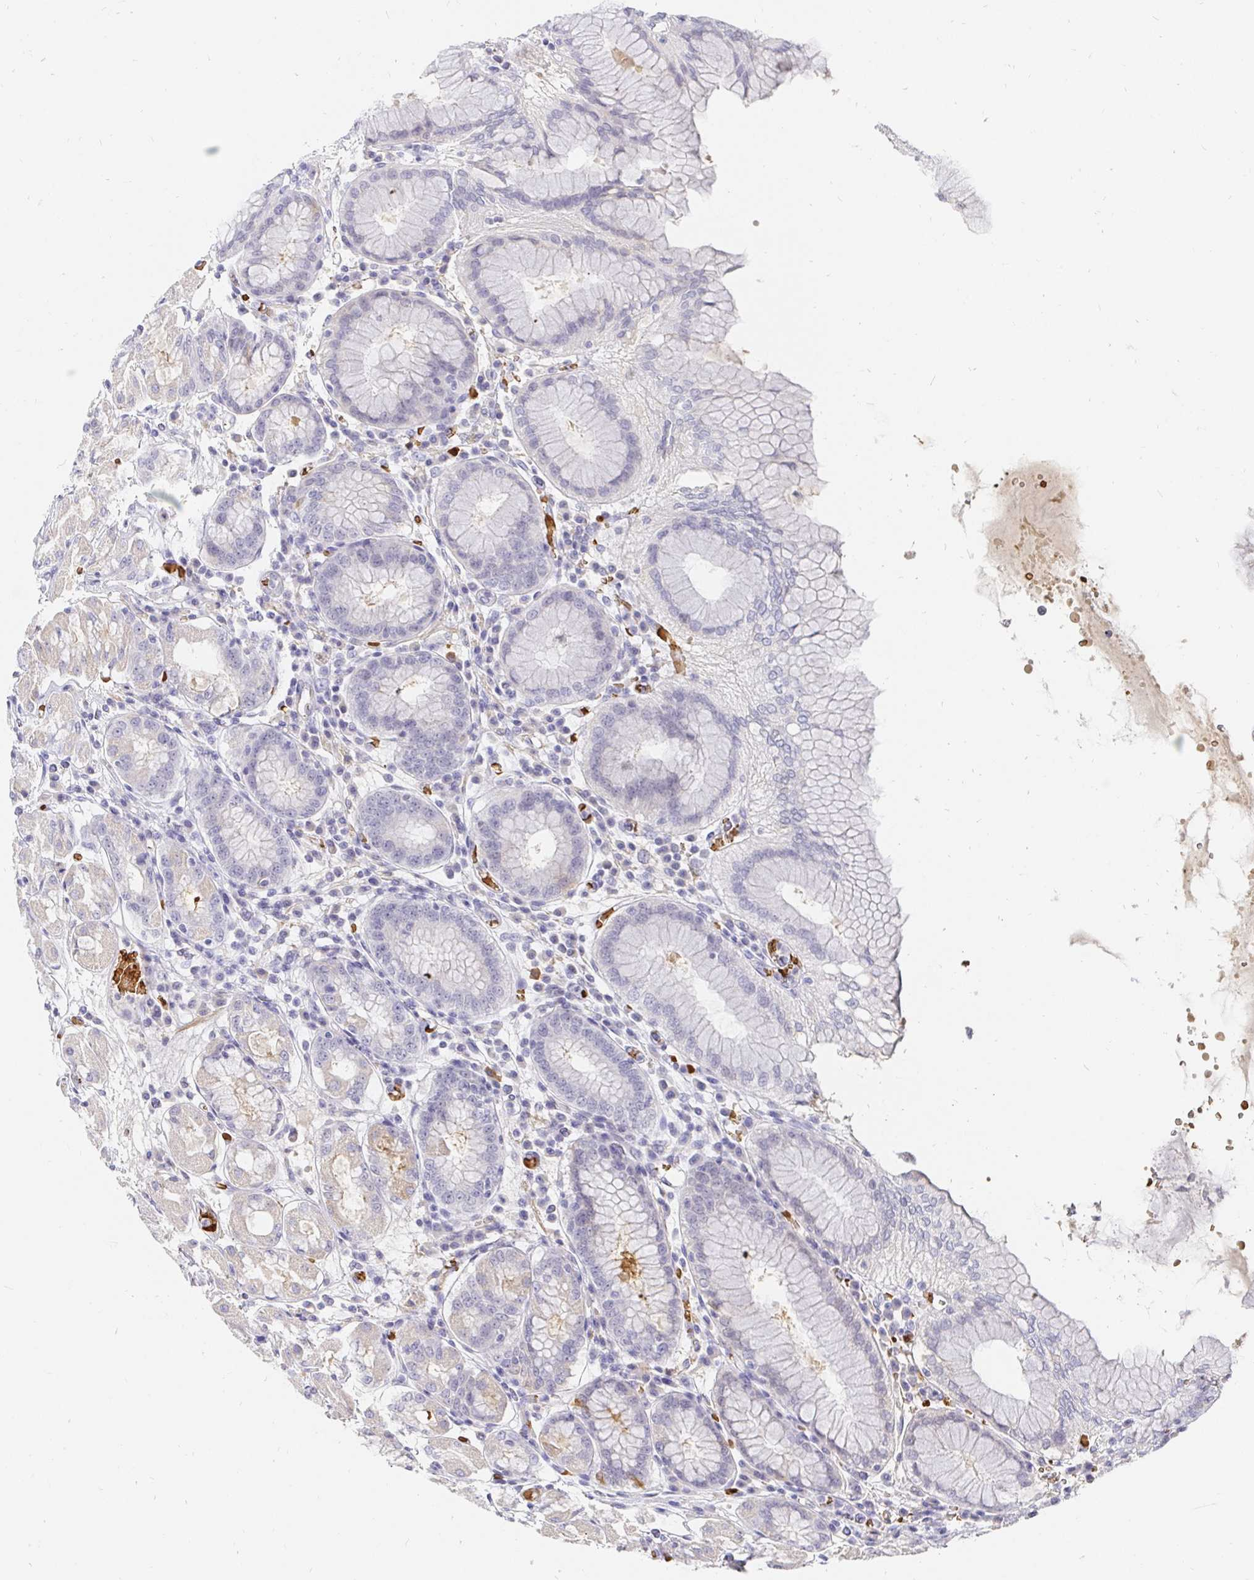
{"staining": {"intensity": "moderate", "quantity": "<25%", "location": "cytoplasmic/membranous"}, "tissue": "stomach", "cell_type": "Glandular cells", "image_type": "normal", "snomed": [{"axis": "morphology", "description": "Normal tissue, NOS"}, {"axis": "topography", "description": "Stomach"}, {"axis": "topography", "description": "Stomach, lower"}], "caption": "The photomicrograph shows immunohistochemical staining of benign stomach. There is moderate cytoplasmic/membranous staining is identified in about <25% of glandular cells. Using DAB (3,3'-diaminobenzidine) (brown) and hematoxylin (blue) stains, captured at high magnification using brightfield microscopy.", "gene": "FGF21", "patient": {"sex": "female", "age": 56}}